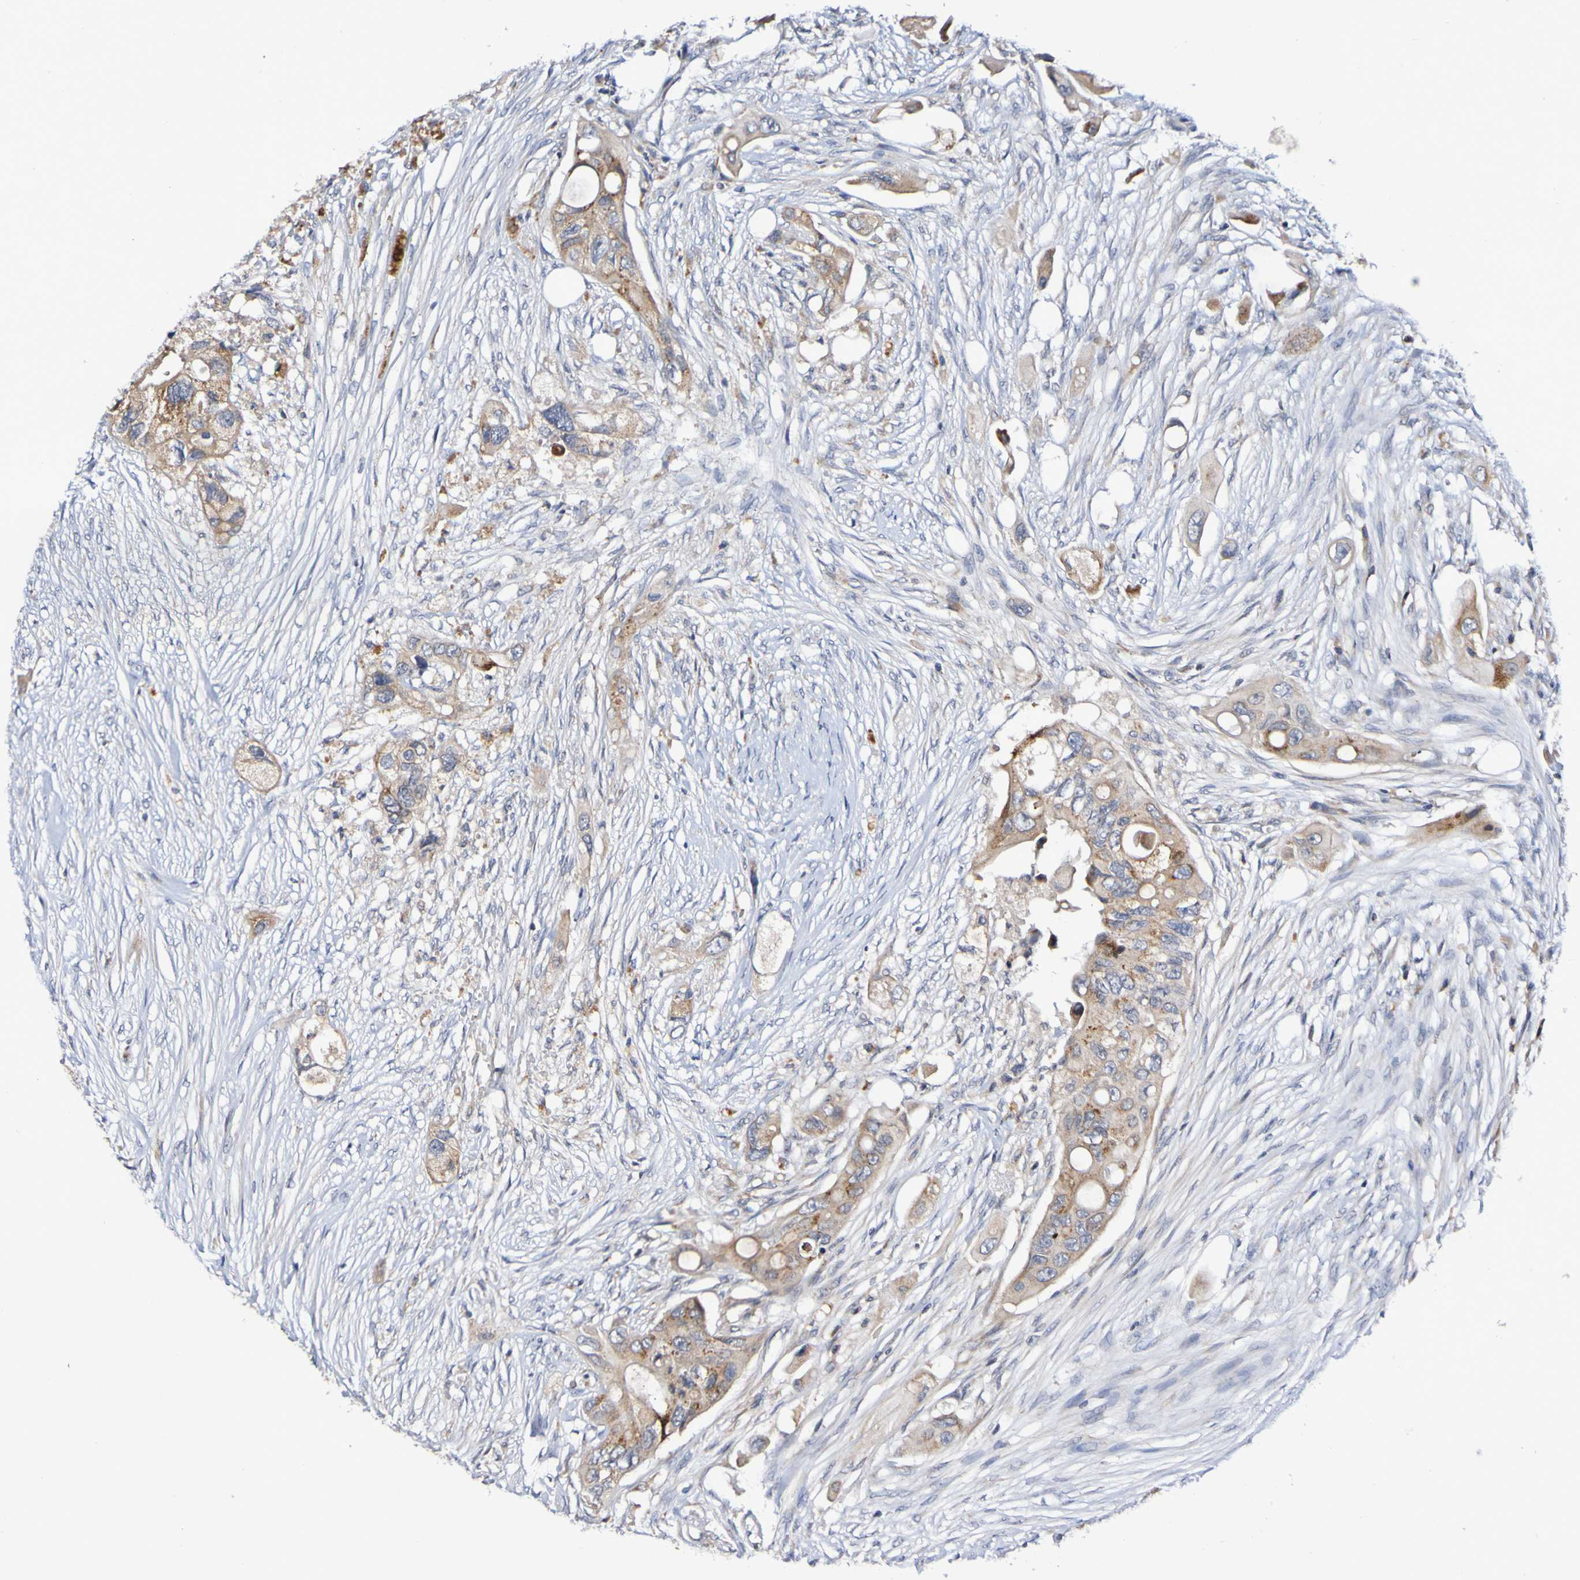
{"staining": {"intensity": "moderate", "quantity": ">75%", "location": "cytoplasmic/membranous"}, "tissue": "colorectal cancer", "cell_type": "Tumor cells", "image_type": "cancer", "snomed": [{"axis": "morphology", "description": "Adenocarcinoma, NOS"}, {"axis": "topography", "description": "Colon"}], "caption": "Colorectal adenocarcinoma tissue shows moderate cytoplasmic/membranous staining in approximately >75% of tumor cells", "gene": "PTP4A2", "patient": {"sex": "female", "age": 57}}